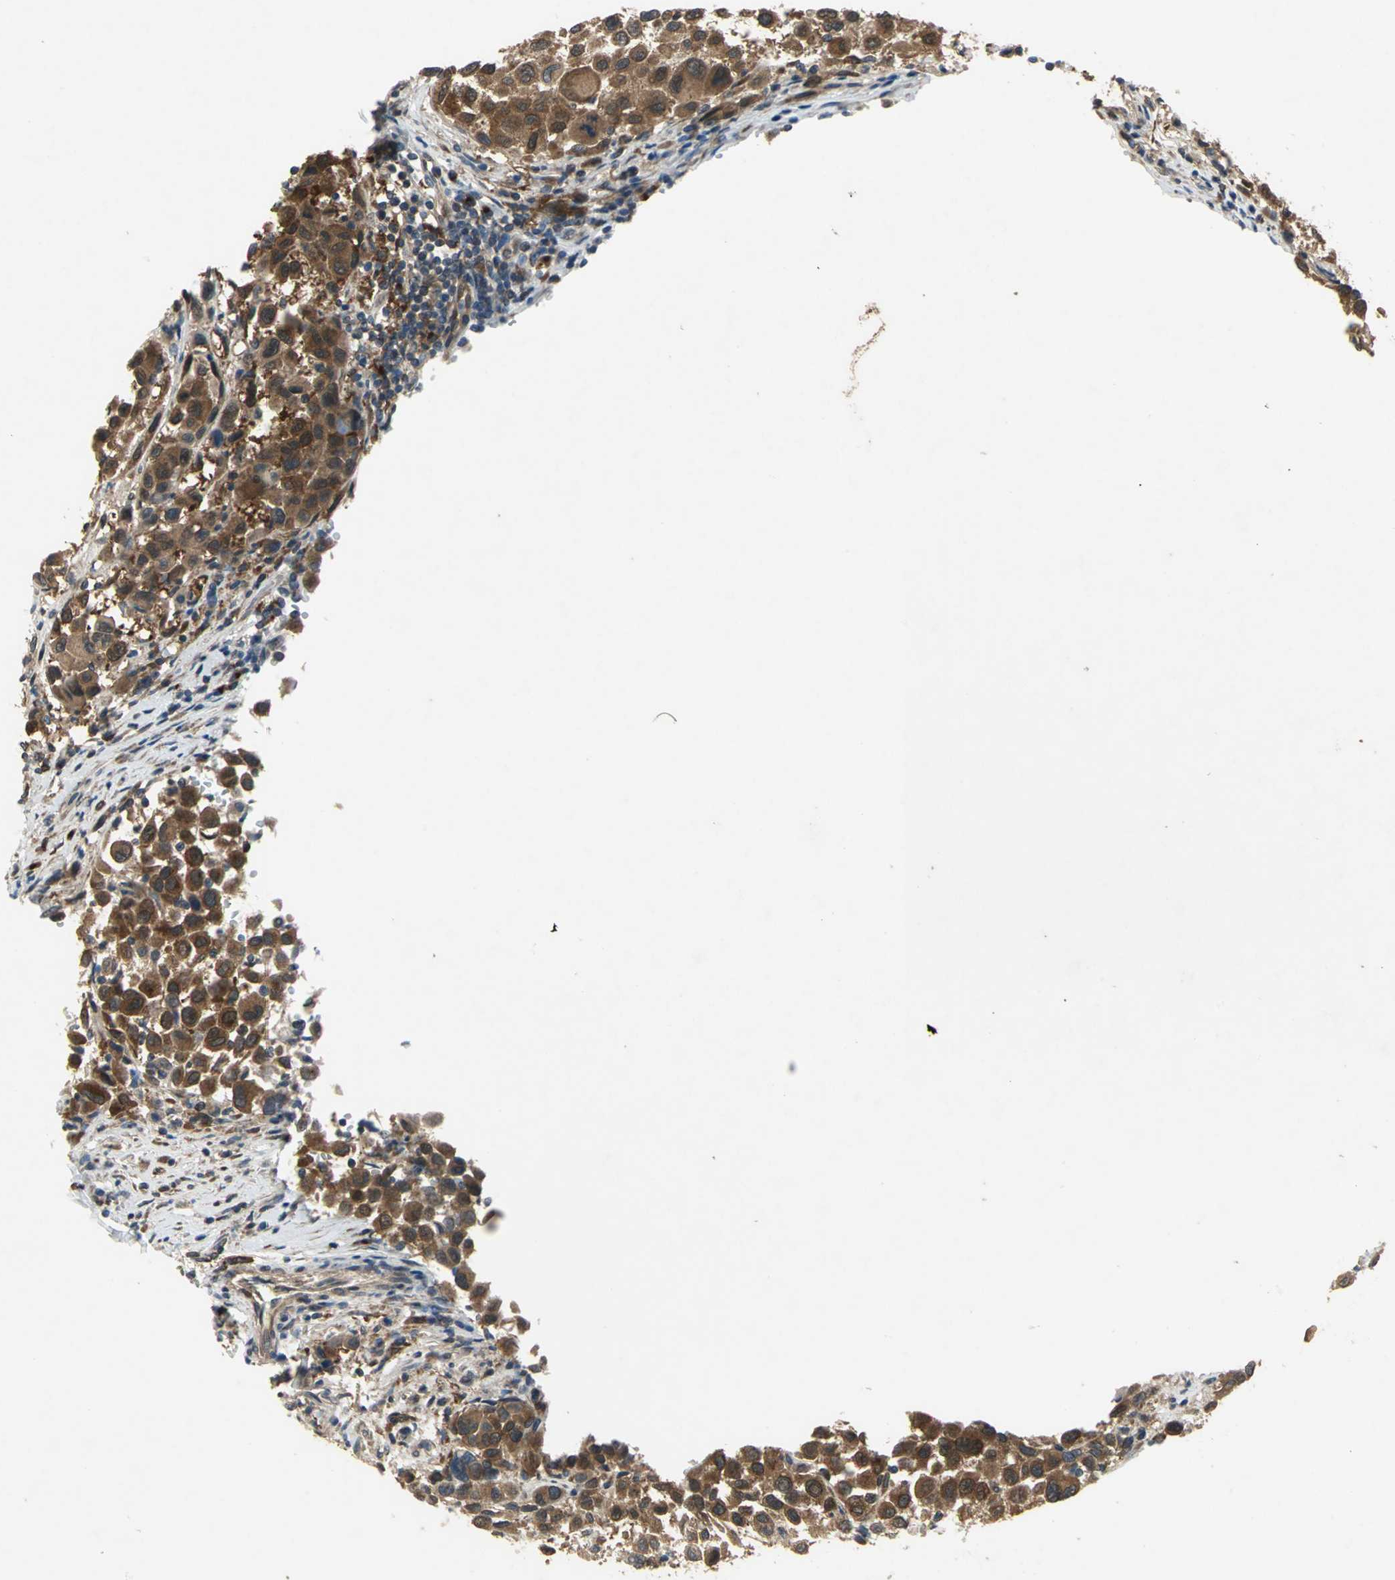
{"staining": {"intensity": "strong", "quantity": ">75%", "location": "cytoplasmic/membranous"}, "tissue": "melanoma", "cell_type": "Tumor cells", "image_type": "cancer", "snomed": [{"axis": "morphology", "description": "Malignant melanoma, Metastatic site"}, {"axis": "topography", "description": "Lymph node"}], "caption": "About >75% of tumor cells in human malignant melanoma (metastatic site) exhibit strong cytoplasmic/membranous protein staining as visualized by brown immunohistochemical staining.", "gene": "NFKBIE", "patient": {"sex": "male", "age": 61}}